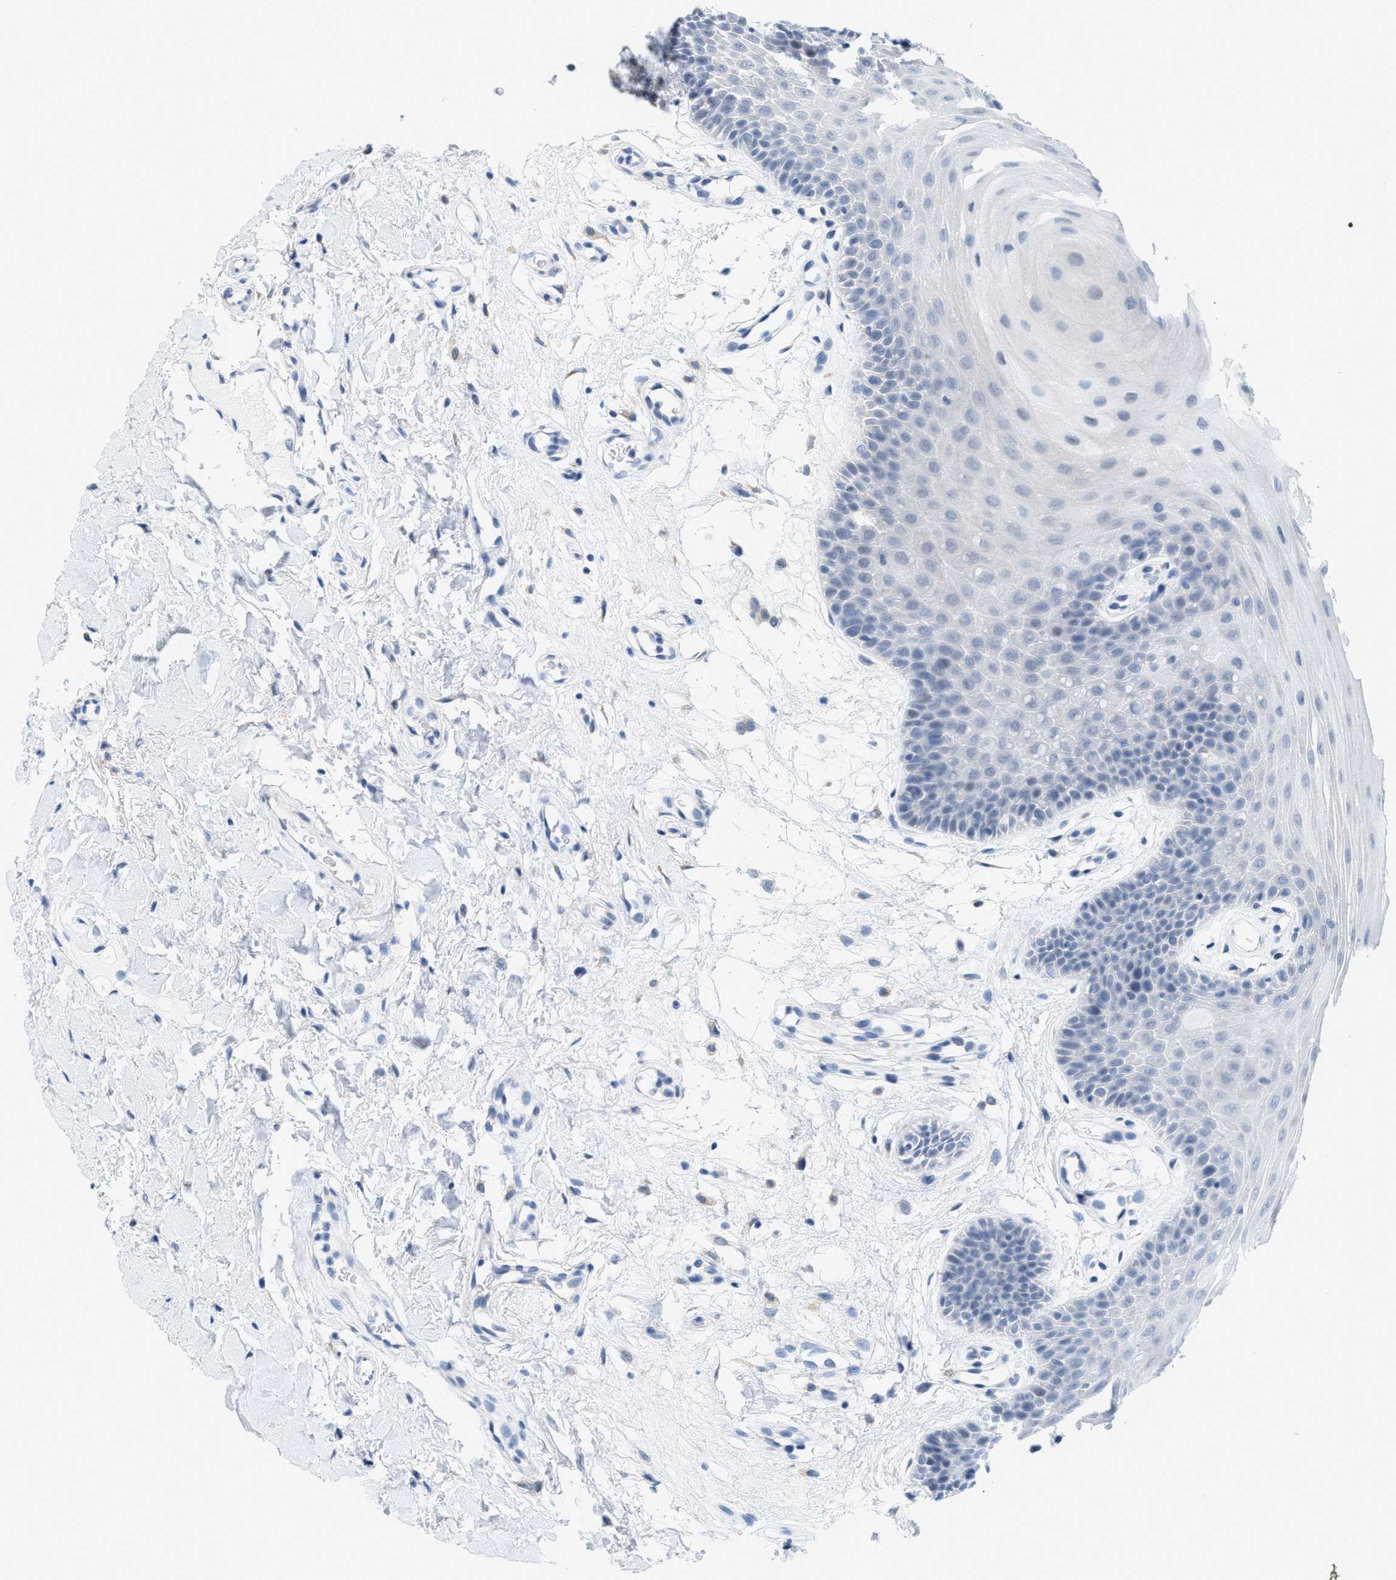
{"staining": {"intensity": "negative", "quantity": "none", "location": "none"}, "tissue": "oral mucosa", "cell_type": "Squamous epithelial cells", "image_type": "normal", "snomed": [{"axis": "morphology", "description": "Normal tissue, NOS"}, {"axis": "morphology", "description": "Squamous cell carcinoma, NOS"}, {"axis": "topography", "description": "Oral tissue"}, {"axis": "topography", "description": "Head-Neck"}], "caption": "The photomicrograph displays no significant staining in squamous epithelial cells of oral mucosa.", "gene": "KIFC3", "patient": {"sex": "male", "age": 71}}